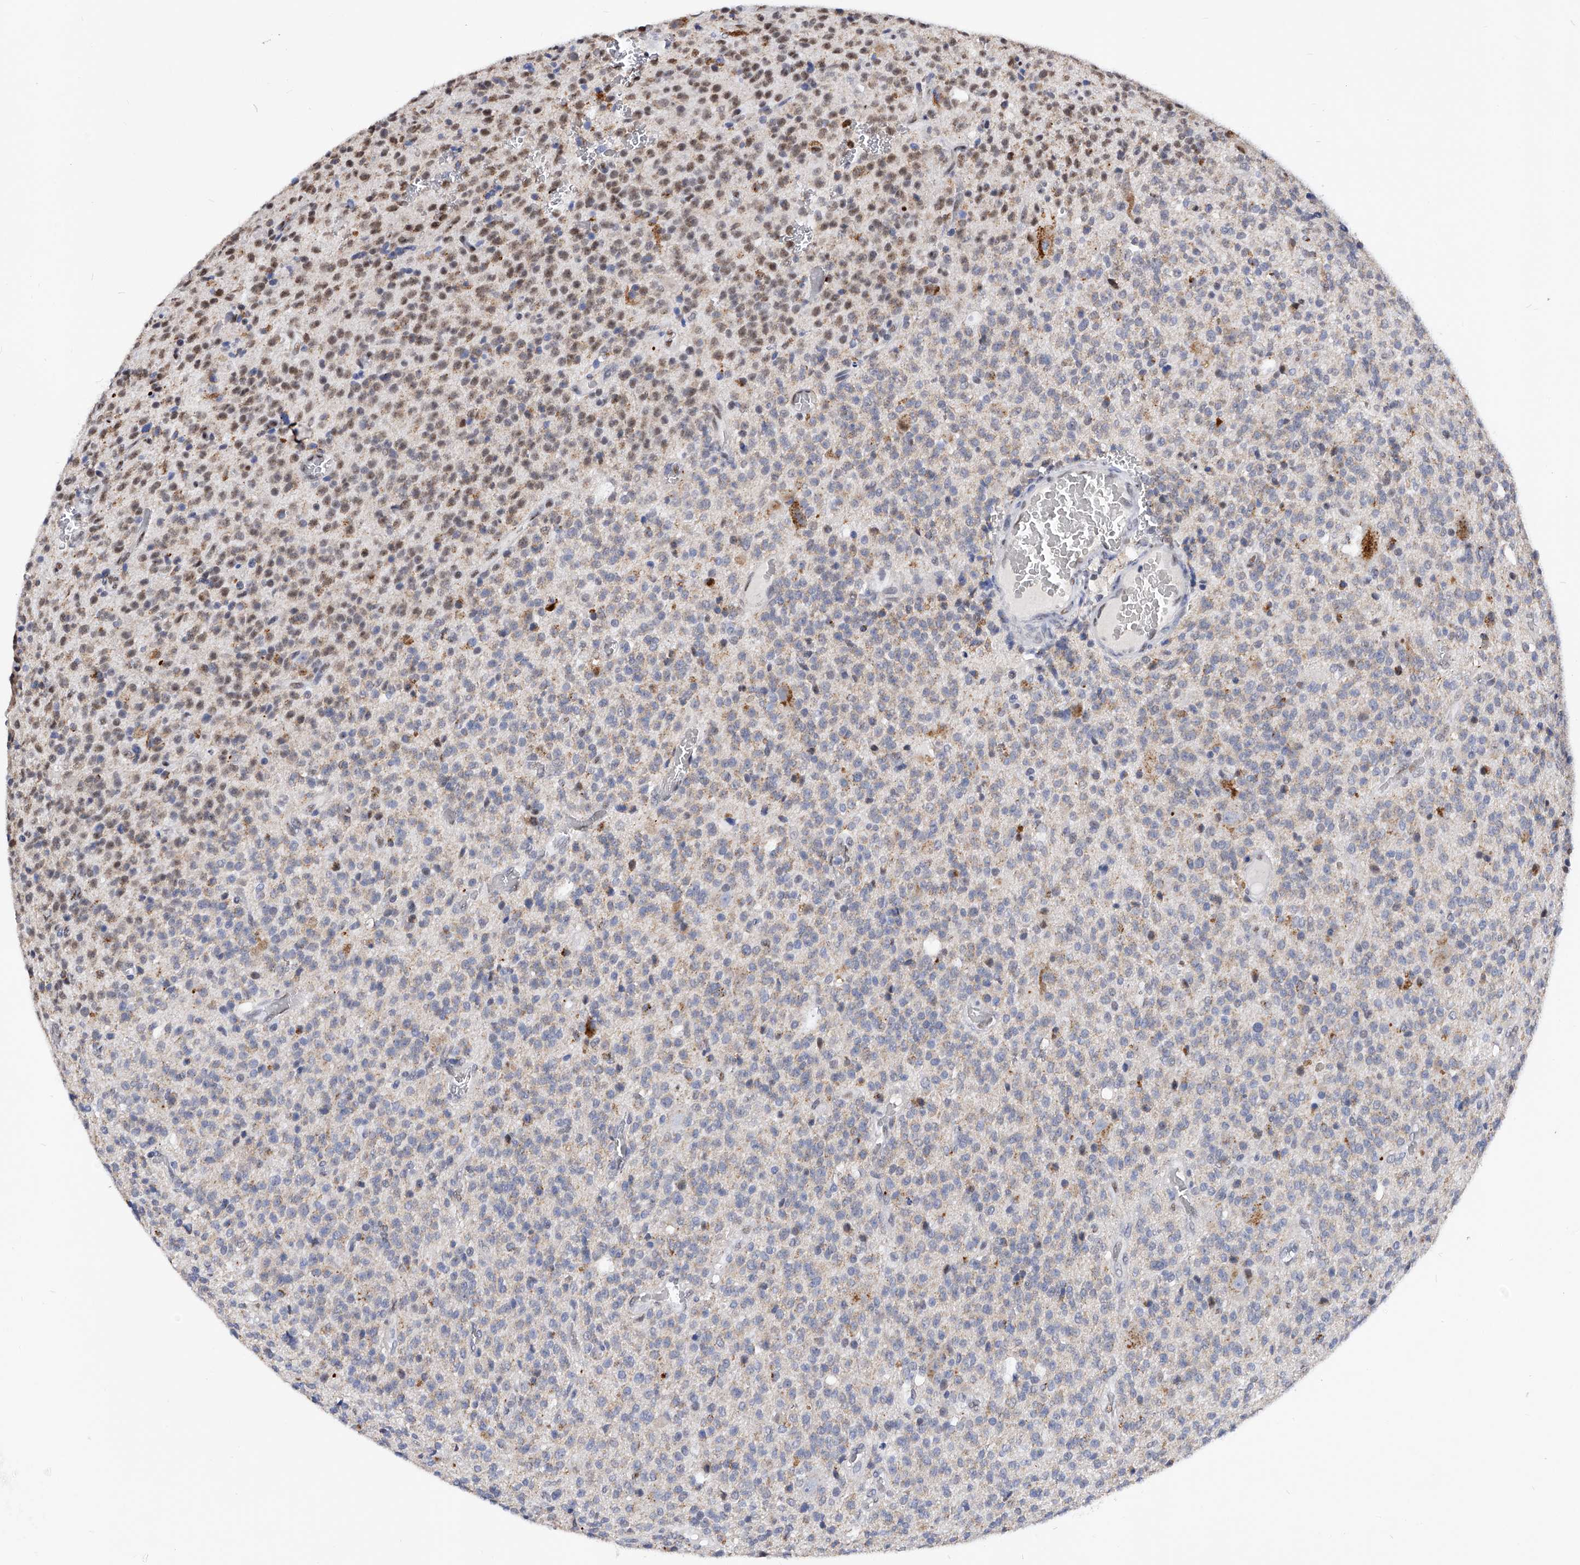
{"staining": {"intensity": "moderate", "quantity": "<25%", "location": "cytoplasmic/membranous,nuclear"}, "tissue": "glioma", "cell_type": "Tumor cells", "image_type": "cancer", "snomed": [{"axis": "morphology", "description": "Glioma, malignant, High grade"}, {"axis": "topography", "description": "Brain"}], "caption": "IHC micrograph of malignant high-grade glioma stained for a protein (brown), which displays low levels of moderate cytoplasmic/membranous and nuclear staining in about <25% of tumor cells.", "gene": "ZNF529", "patient": {"sex": "male", "age": 34}}